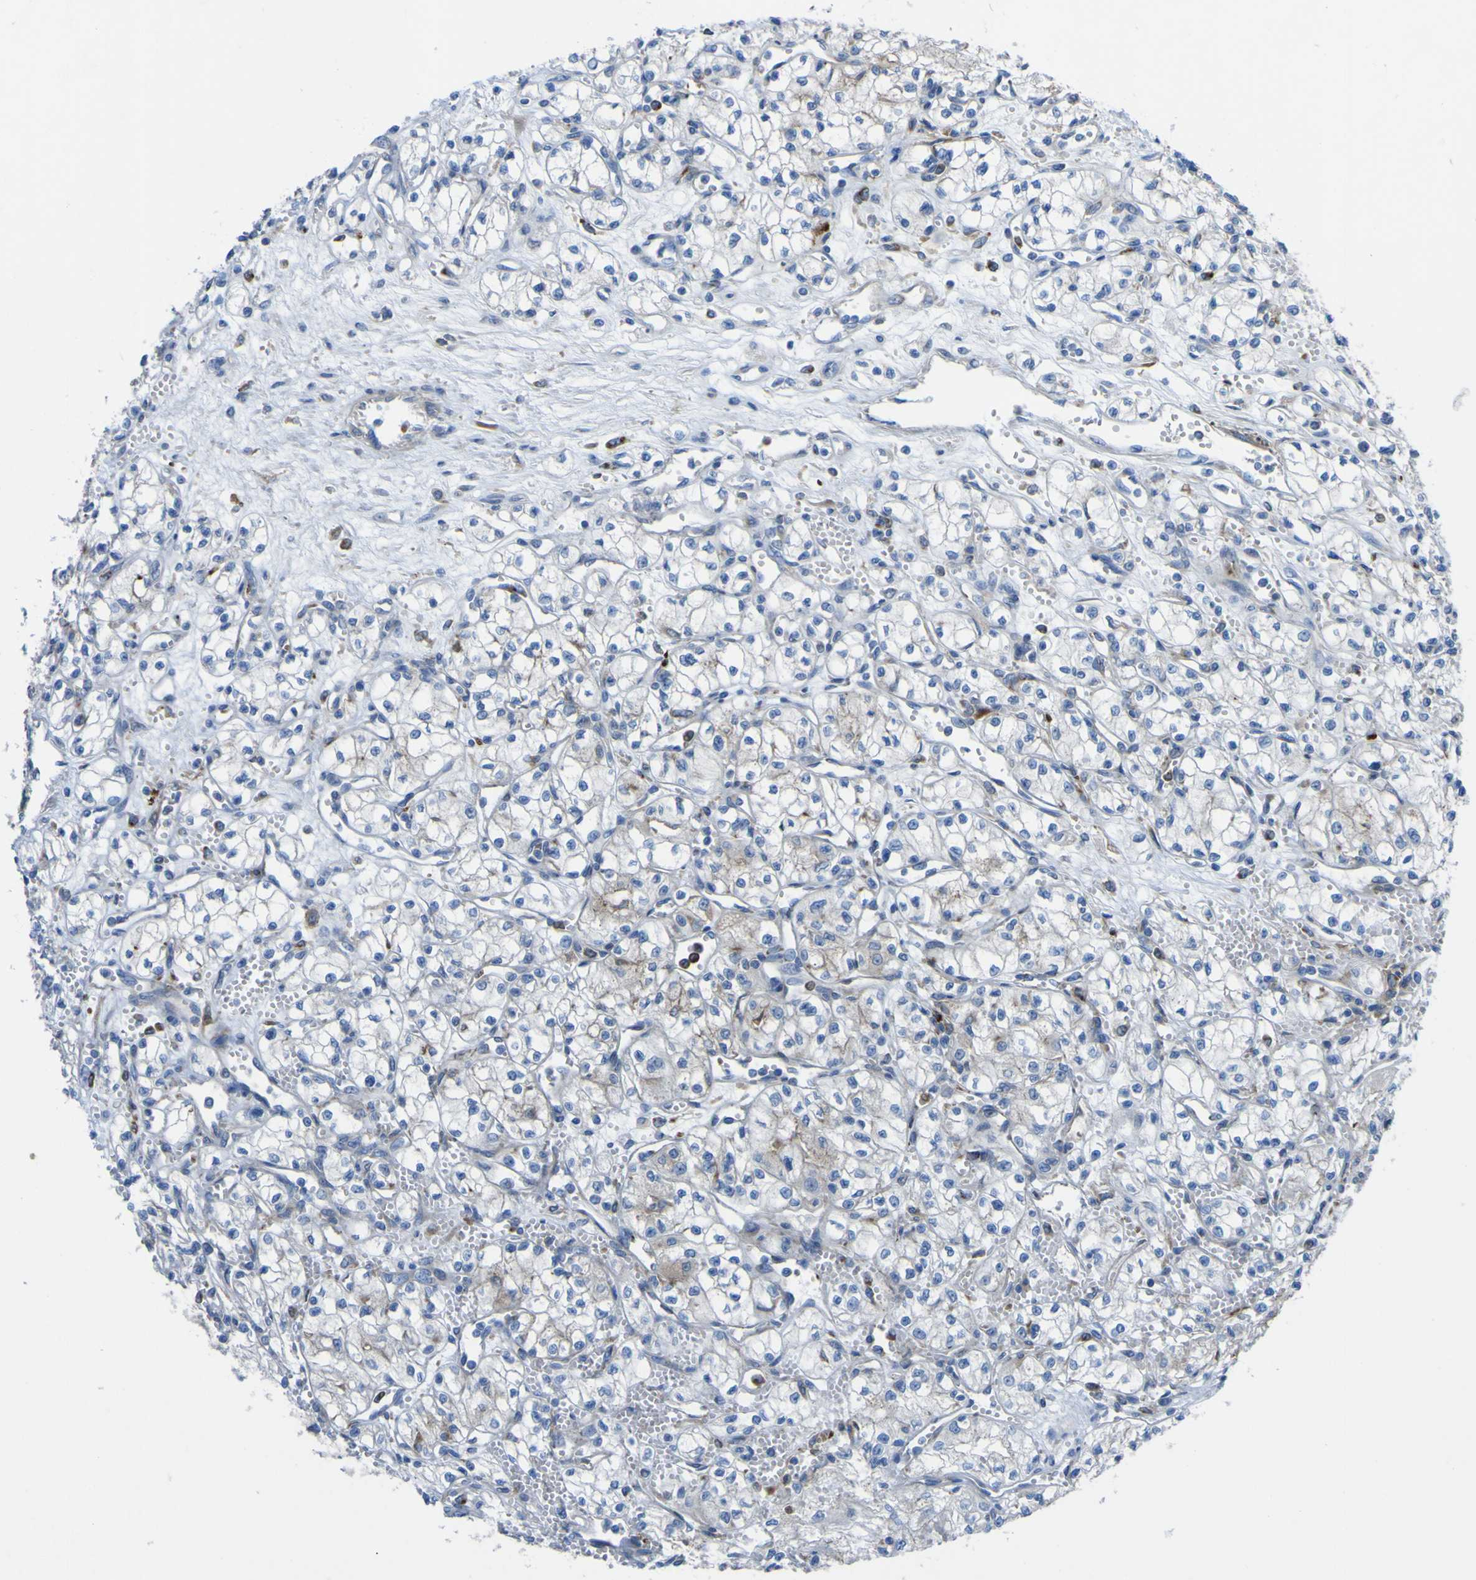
{"staining": {"intensity": "negative", "quantity": "none", "location": "none"}, "tissue": "renal cancer", "cell_type": "Tumor cells", "image_type": "cancer", "snomed": [{"axis": "morphology", "description": "Normal tissue, NOS"}, {"axis": "morphology", "description": "Adenocarcinoma, NOS"}, {"axis": "topography", "description": "Kidney"}], "caption": "An IHC image of renal adenocarcinoma is shown. There is no staining in tumor cells of renal adenocarcinoma. The staining is performed using DAB (3,3'-diaminobenzidine) brown chromogen with nuclei counter-stained in using hematoxylin.", "gene": "CST3", "patient": {"sex": "male", "age": 59}}